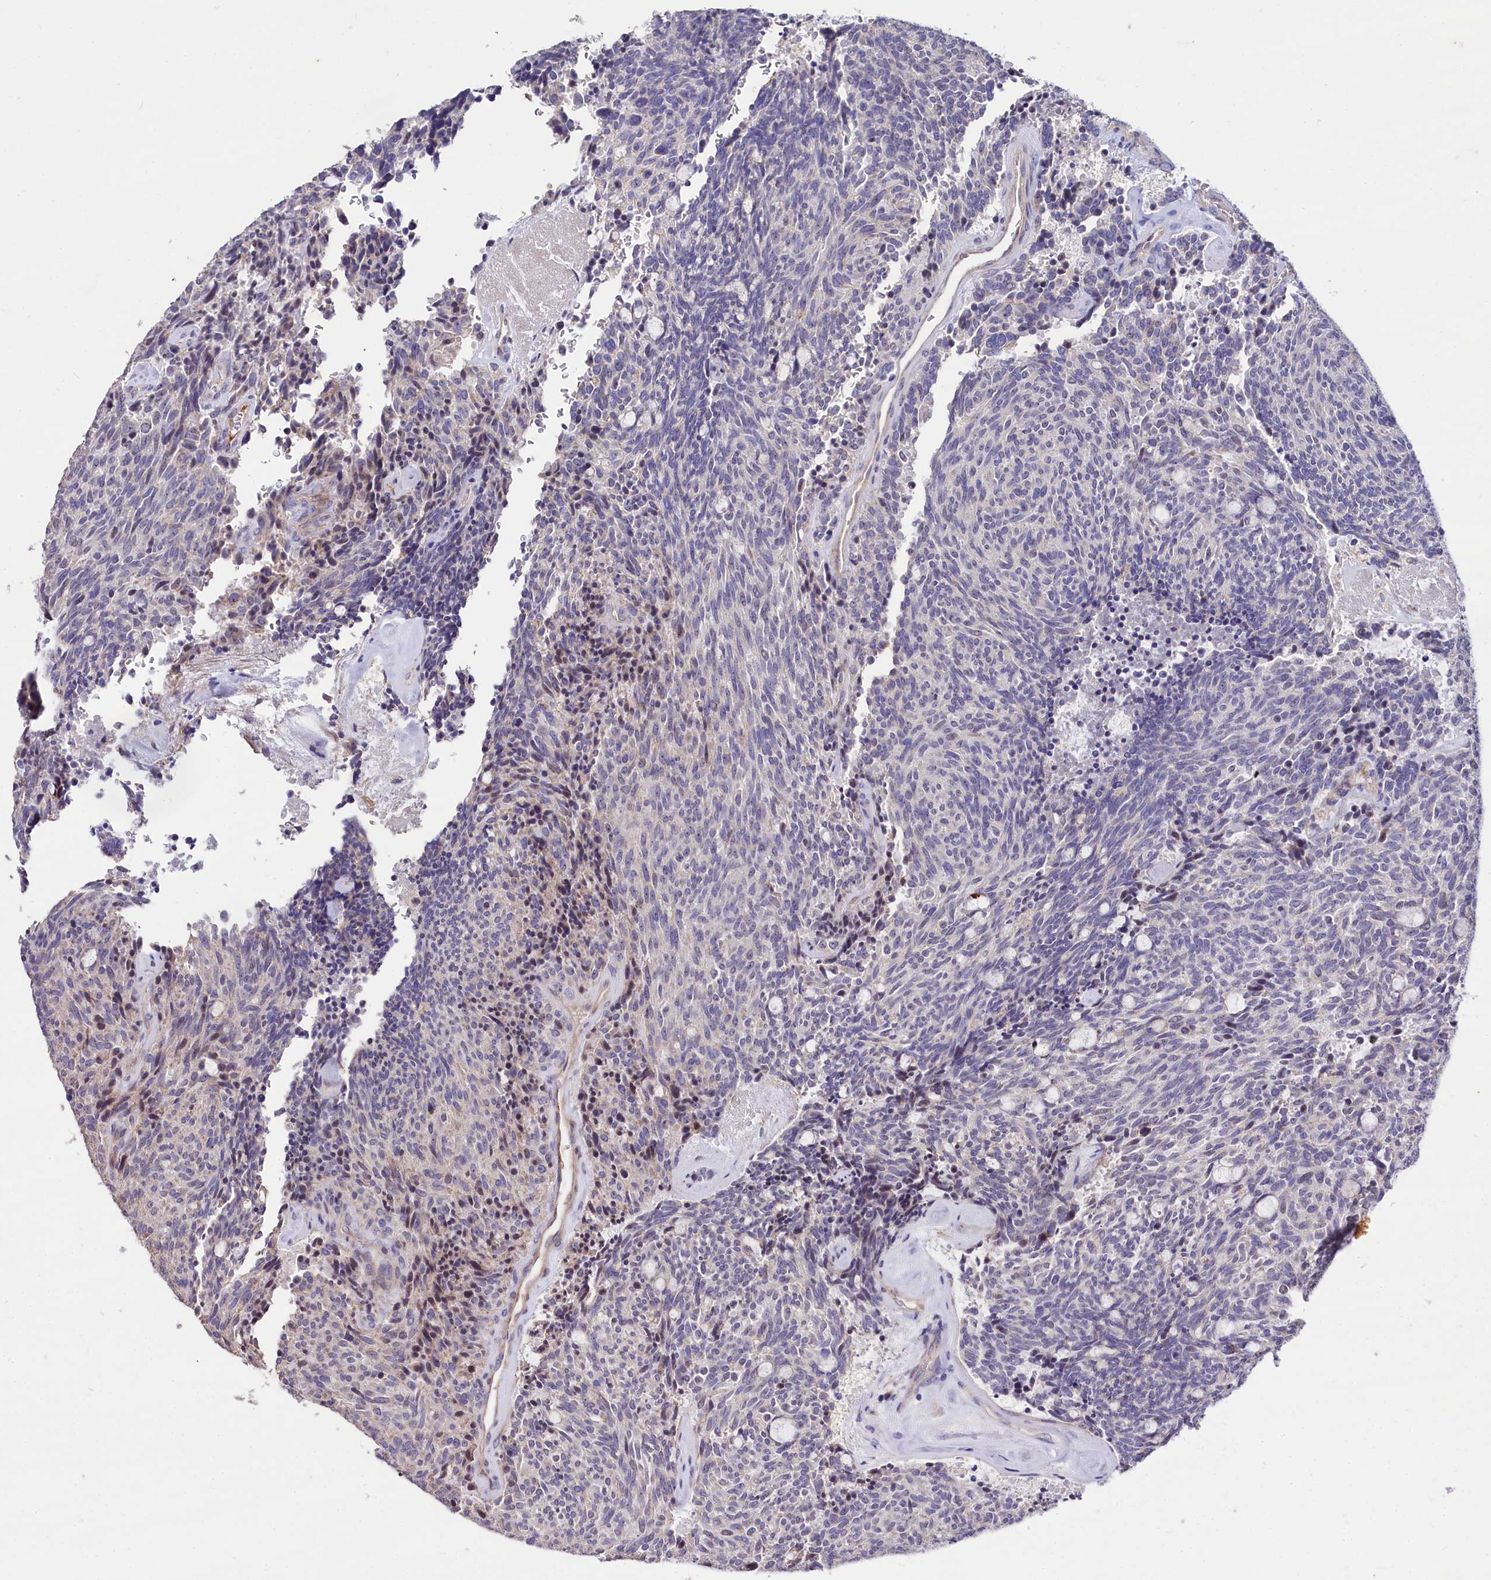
{"staining": {"intensity": "weak", "quantity": "<25%", "location": "nuclear"}, "tissue": "carcinoid", "cell_type": "Tumor cells", "image_type": "cancer", "snomed": [{"axis": "morphology", "description": "Carcinoid, malignant, NOS"}, {"axis": "topography", "description": "Pancreas"}], "caption": "Tumor cells are negative for brown protein staining in carcinoid. Nuclei are stained in blue.", "gene": "RPUSD3", "patient": {"sex": "female", "age": 54}}